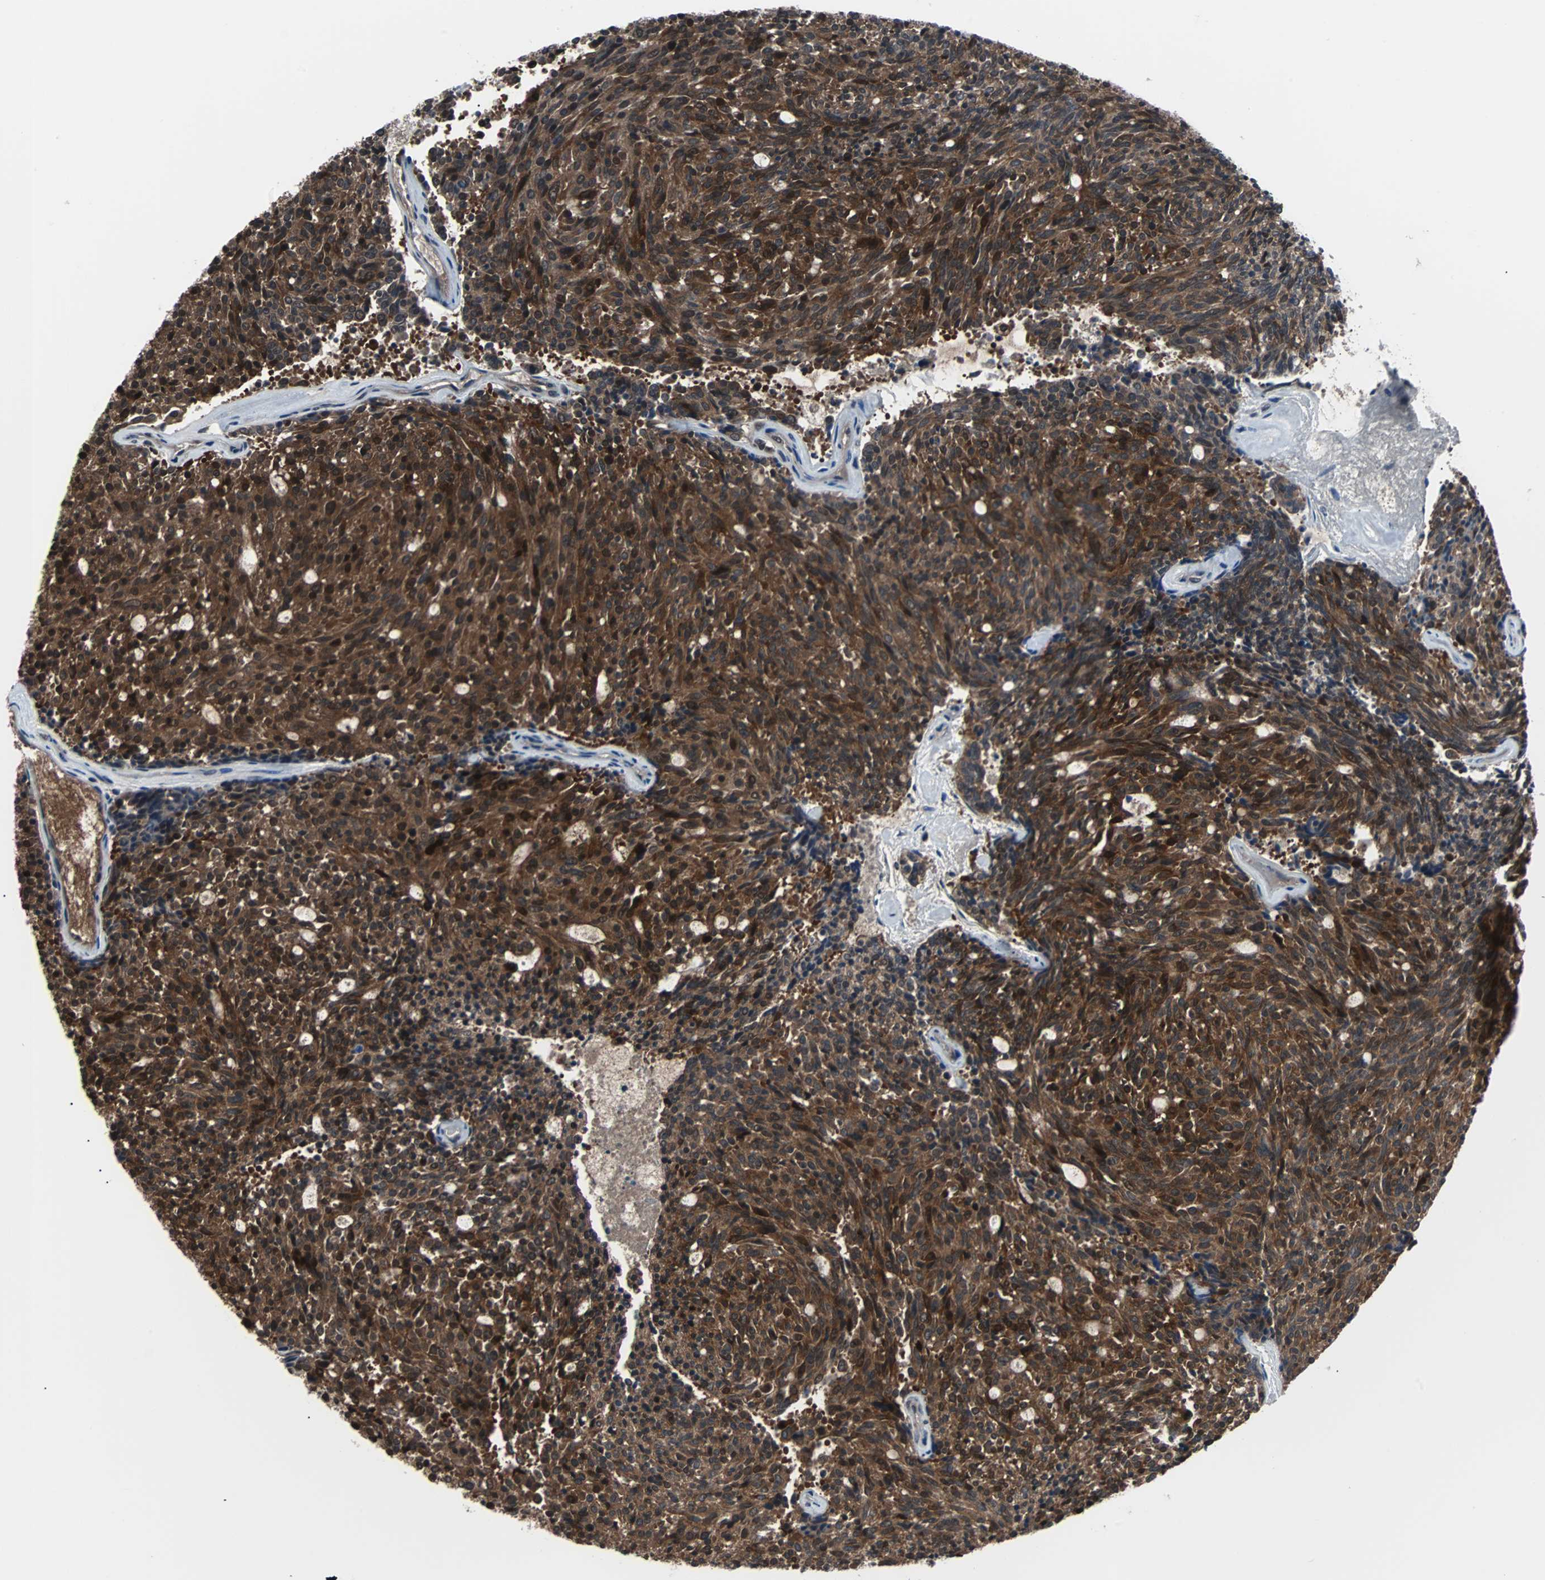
{"staining": {"intensity": "moderate", "quantity": ">75%", "location": "cytoplasmic/membranous,nuclear"}, "tissue": "carcinoid", "cell_type": "Tumor cells", "image_type": "cancer", "snomed": [{"axis": "morphology", "description": "Carcinoid, malignant, NOS"}, {"axis": "topography", "description": "Pancreas"}], "caption": "This is an image of immunohistochemistry staining of carcinoid, which shows moderate positivity in the cytoplasmic/membranous and nuclear of tumor cells.", "gene": "PAK1", "patient": {"sex": "female", "age": 54}}